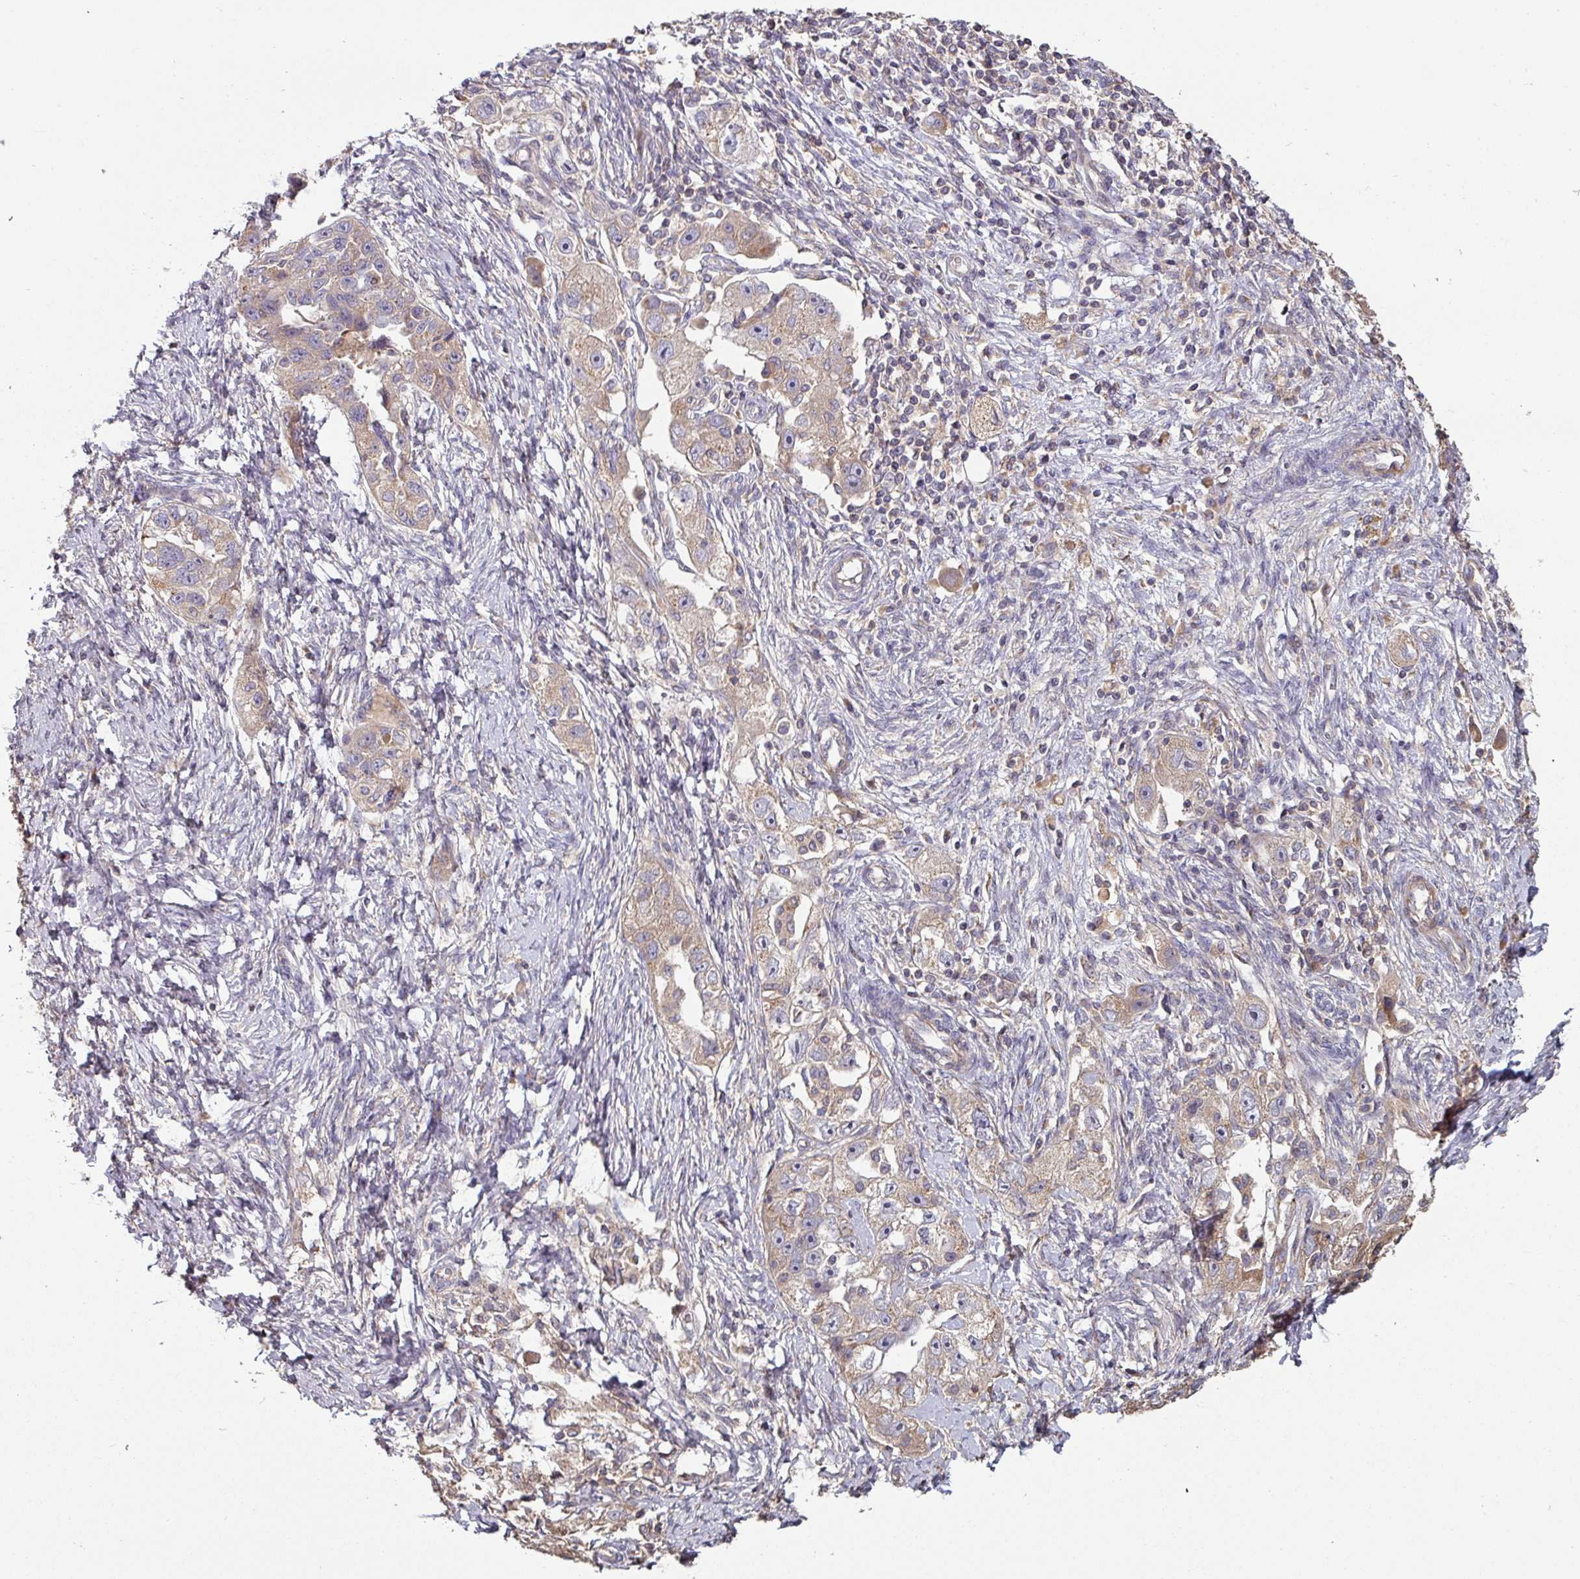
{"staining": {"intensity": "weak", "quantity": ">75%", "location": "cytoplasmic/membranous"}, "tissue": "ovarian cancer", "cell_type": "Tumor cells", "image_type": "cancer", "snomed": [{"axis": "morphology", "description": "Carcinoma, NOS"}, {"axis": "morphology", "description": "Cystadenocarcinoma, serous, NOS"}, {"axis": "topography", "description": "Ovary"}], "caption": "Immunohistochemical staining of ovarian cancer (carcinoma) demonstrates low levels of weak cytoplasmic/membranous staining in about >75% of tumor cells. Using DAB (brown) and hematoxylin (blue) stains, captured at high magnification using brightfield microscopy.", "gene": "SIK1", "patient": {"sex": "female", "age": 69}}